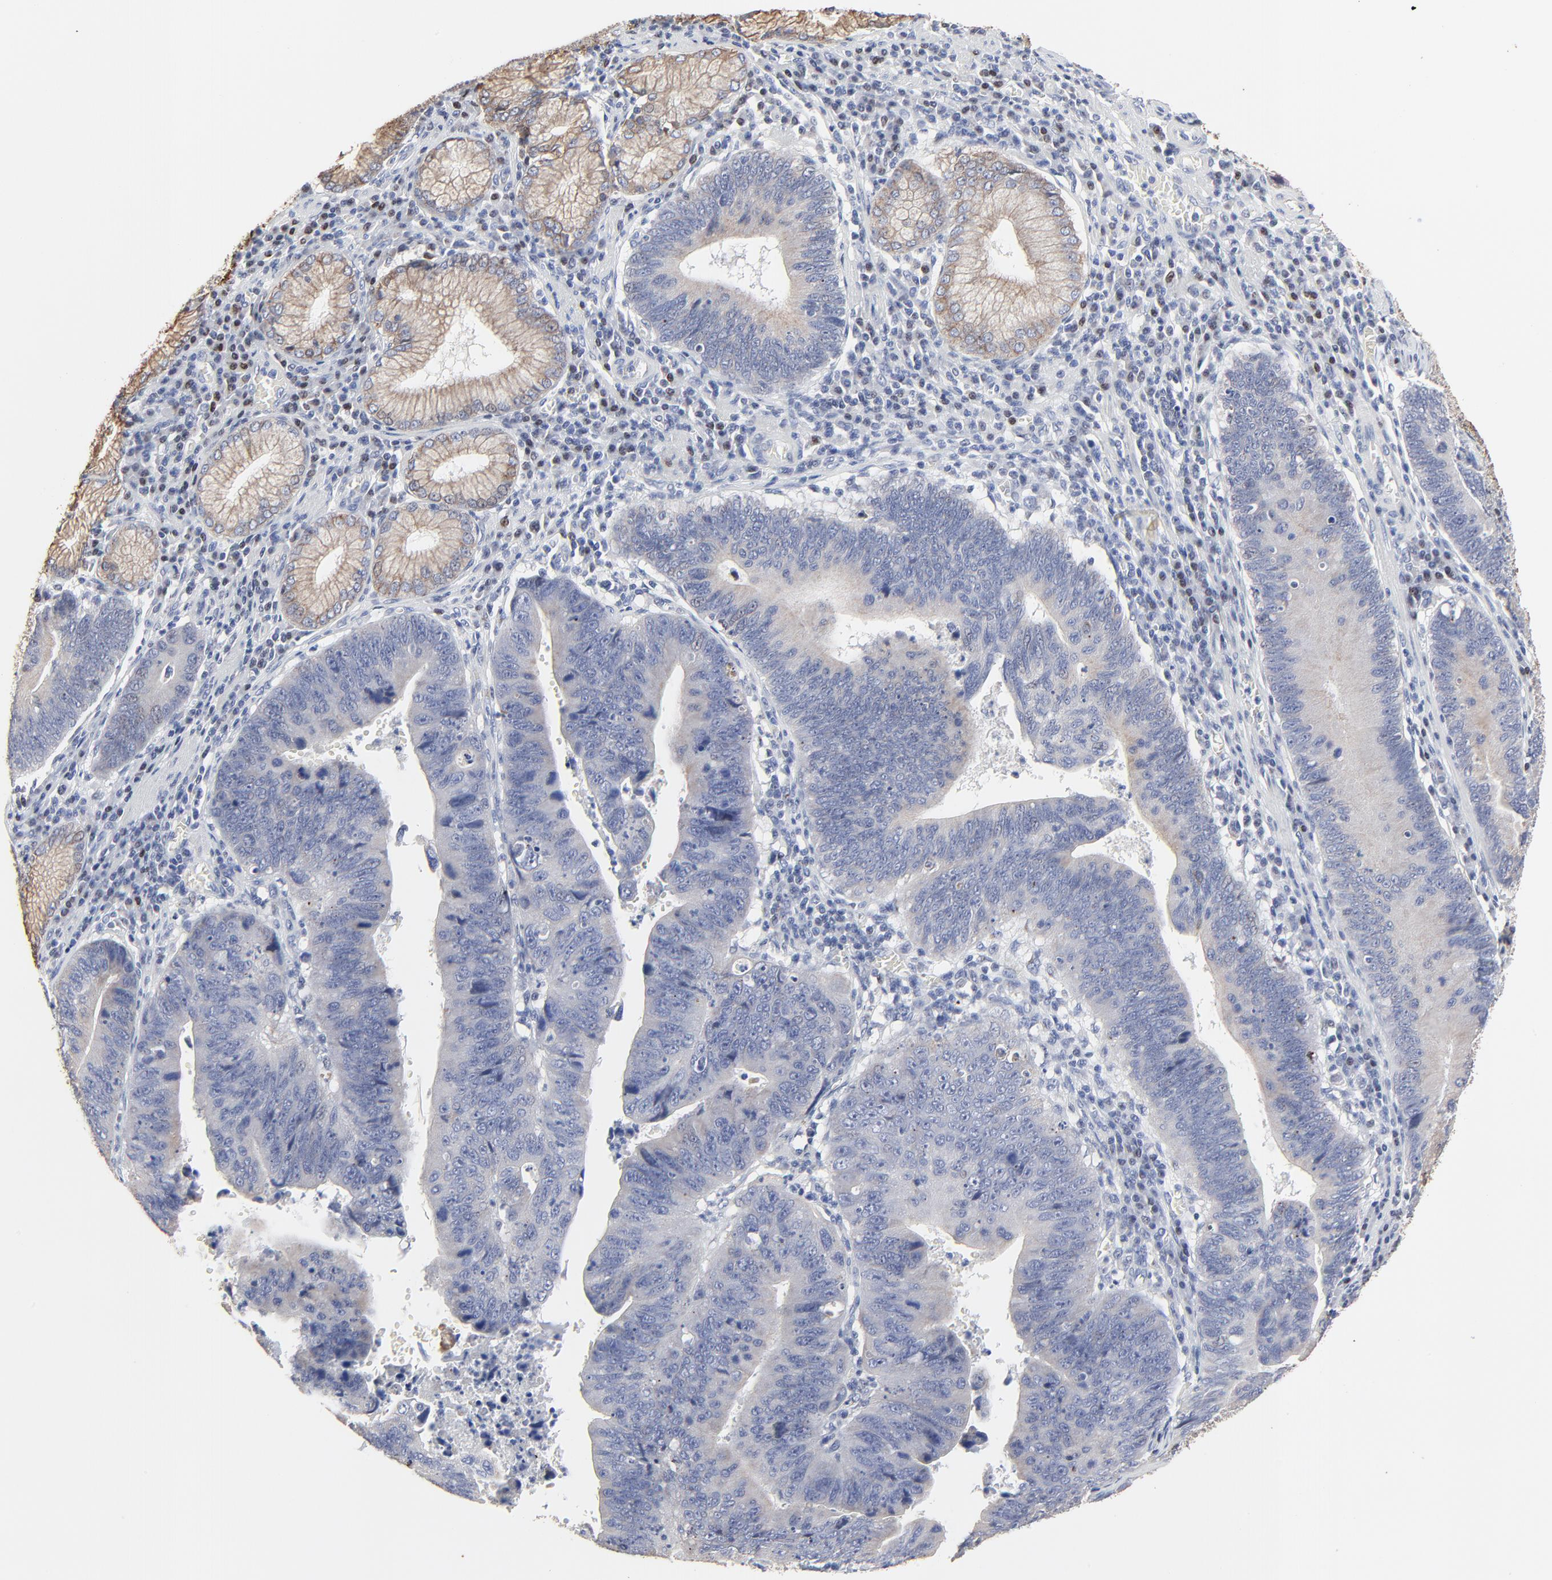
{"staining": {"intensity": "negative", "quantity": "none", "location": "none"}, "tissue": "stomach cancer", "cell_type": "Tumor cells", "image_type": "cancer", "snomed": [{"axis": "morphology", "description": "Adenocarcinoma, NOS"}, {"axis": "topography", "description": "Stomach"}], "caption": "Human stomach cancer stained for a protein using IHC exhibits no expression in tumor cells.", "gene": "LNX1", "patient": {"sex": "male", "age": 59}}